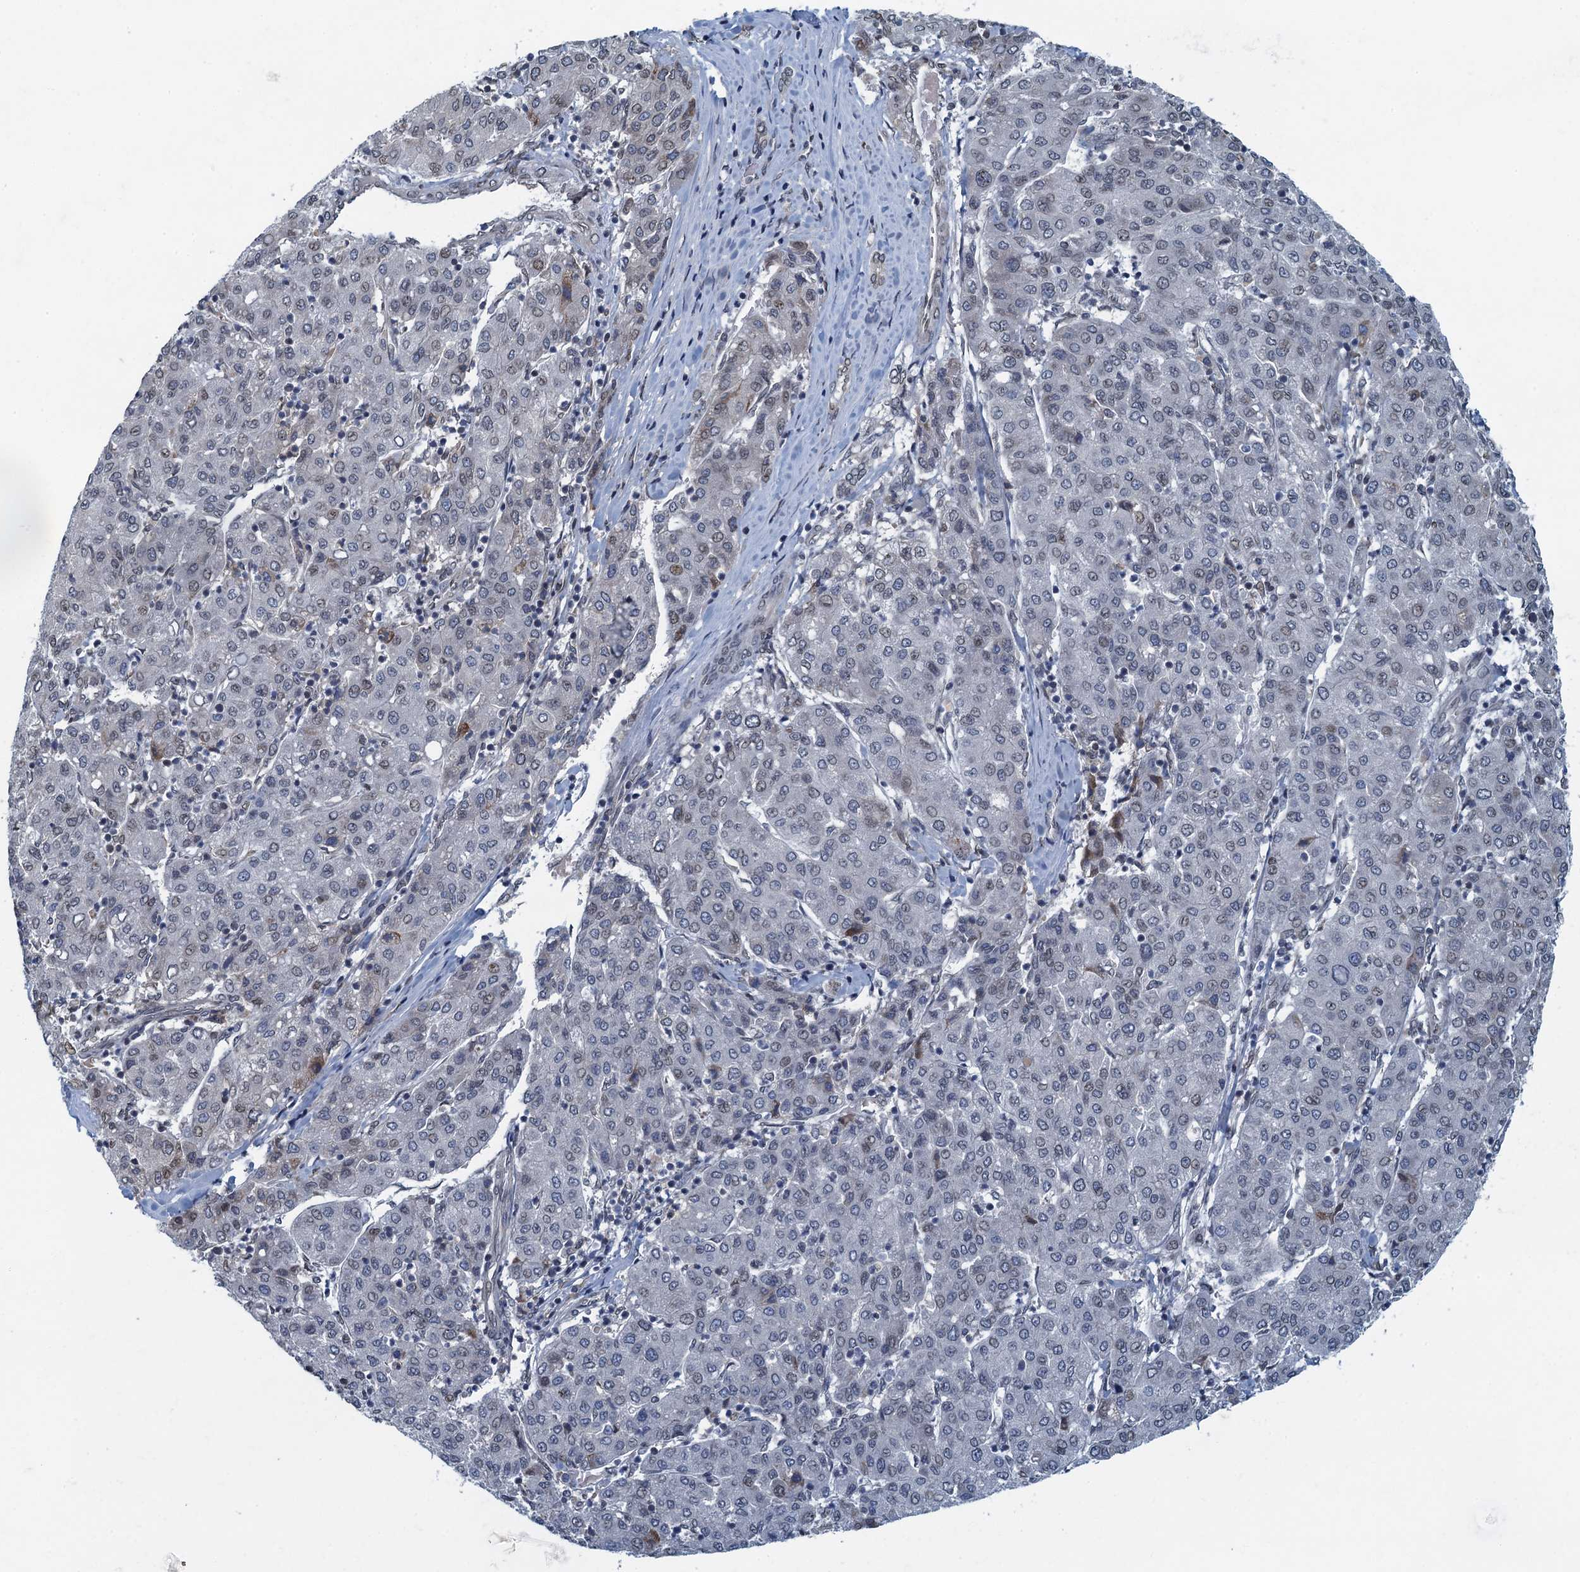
{"staining": {"intensity": "weak", "quantity": "25%-75%", "location": "cytoplasmic/membranous,nuclear"}, "tissue": "liver cancer", "cell_type": "Tumor cells", "image_type": "cancer", "snomed": [{"axis": "morphology", "description": "Carcinoma, Hepatocellular, NOS"}, {"axis": "topography", "description": "Liver"}], "caption": "About 25%-75% of tumor cells in human liver cancer (hepatocellular carcinoma) reveal weak cytoplasmic/membranous and nuclear protein positivity as visualized by brown immunohistochemical staining.", "gene": "CCDC34", "patient": {"sex": "male", "age": 65}}